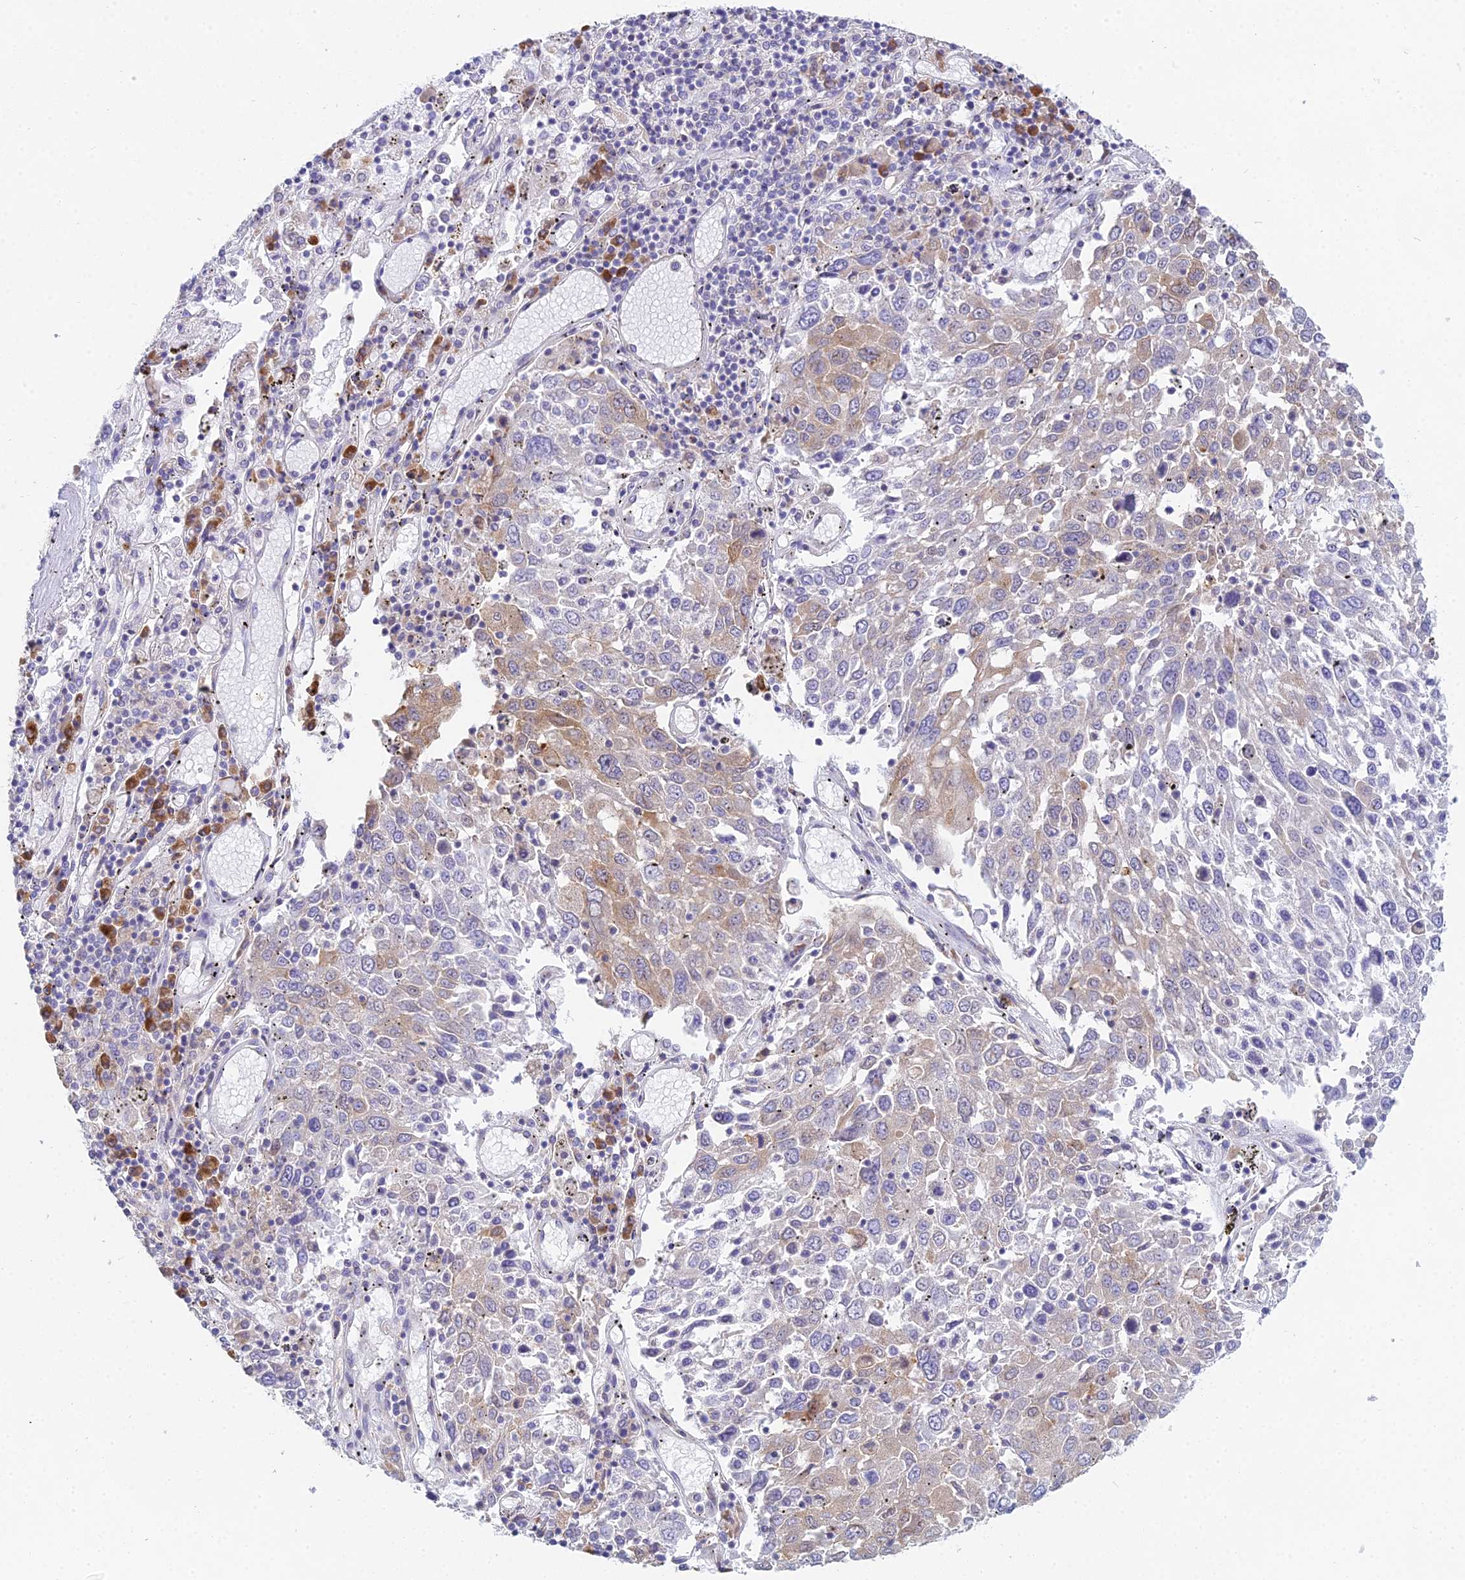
{"staining": {"intensity": "weak", "quantity": "25%-75%", "location": "cytoplasmic/membranous"}, "tissue": "lung cancer", "cell_type": "Tumor cells", "image_type": "cancer", "snomed": [{"axis": "morphology", "description": "Squamous cell carcinoma, NOS"}, {"axis": "topography", "description": "Lung"}], "caption": "Tumor cells exhibit low levels of weak cytoplasmic/membranous staining in about 25%-75% of cells in human lung squamous cell carcinoma. Immunohistochemistry stains the protein of interest in brown and the nuclei are stained blue.", "gene": "HM13", "patient": {"sex": "male", "age": 65}}